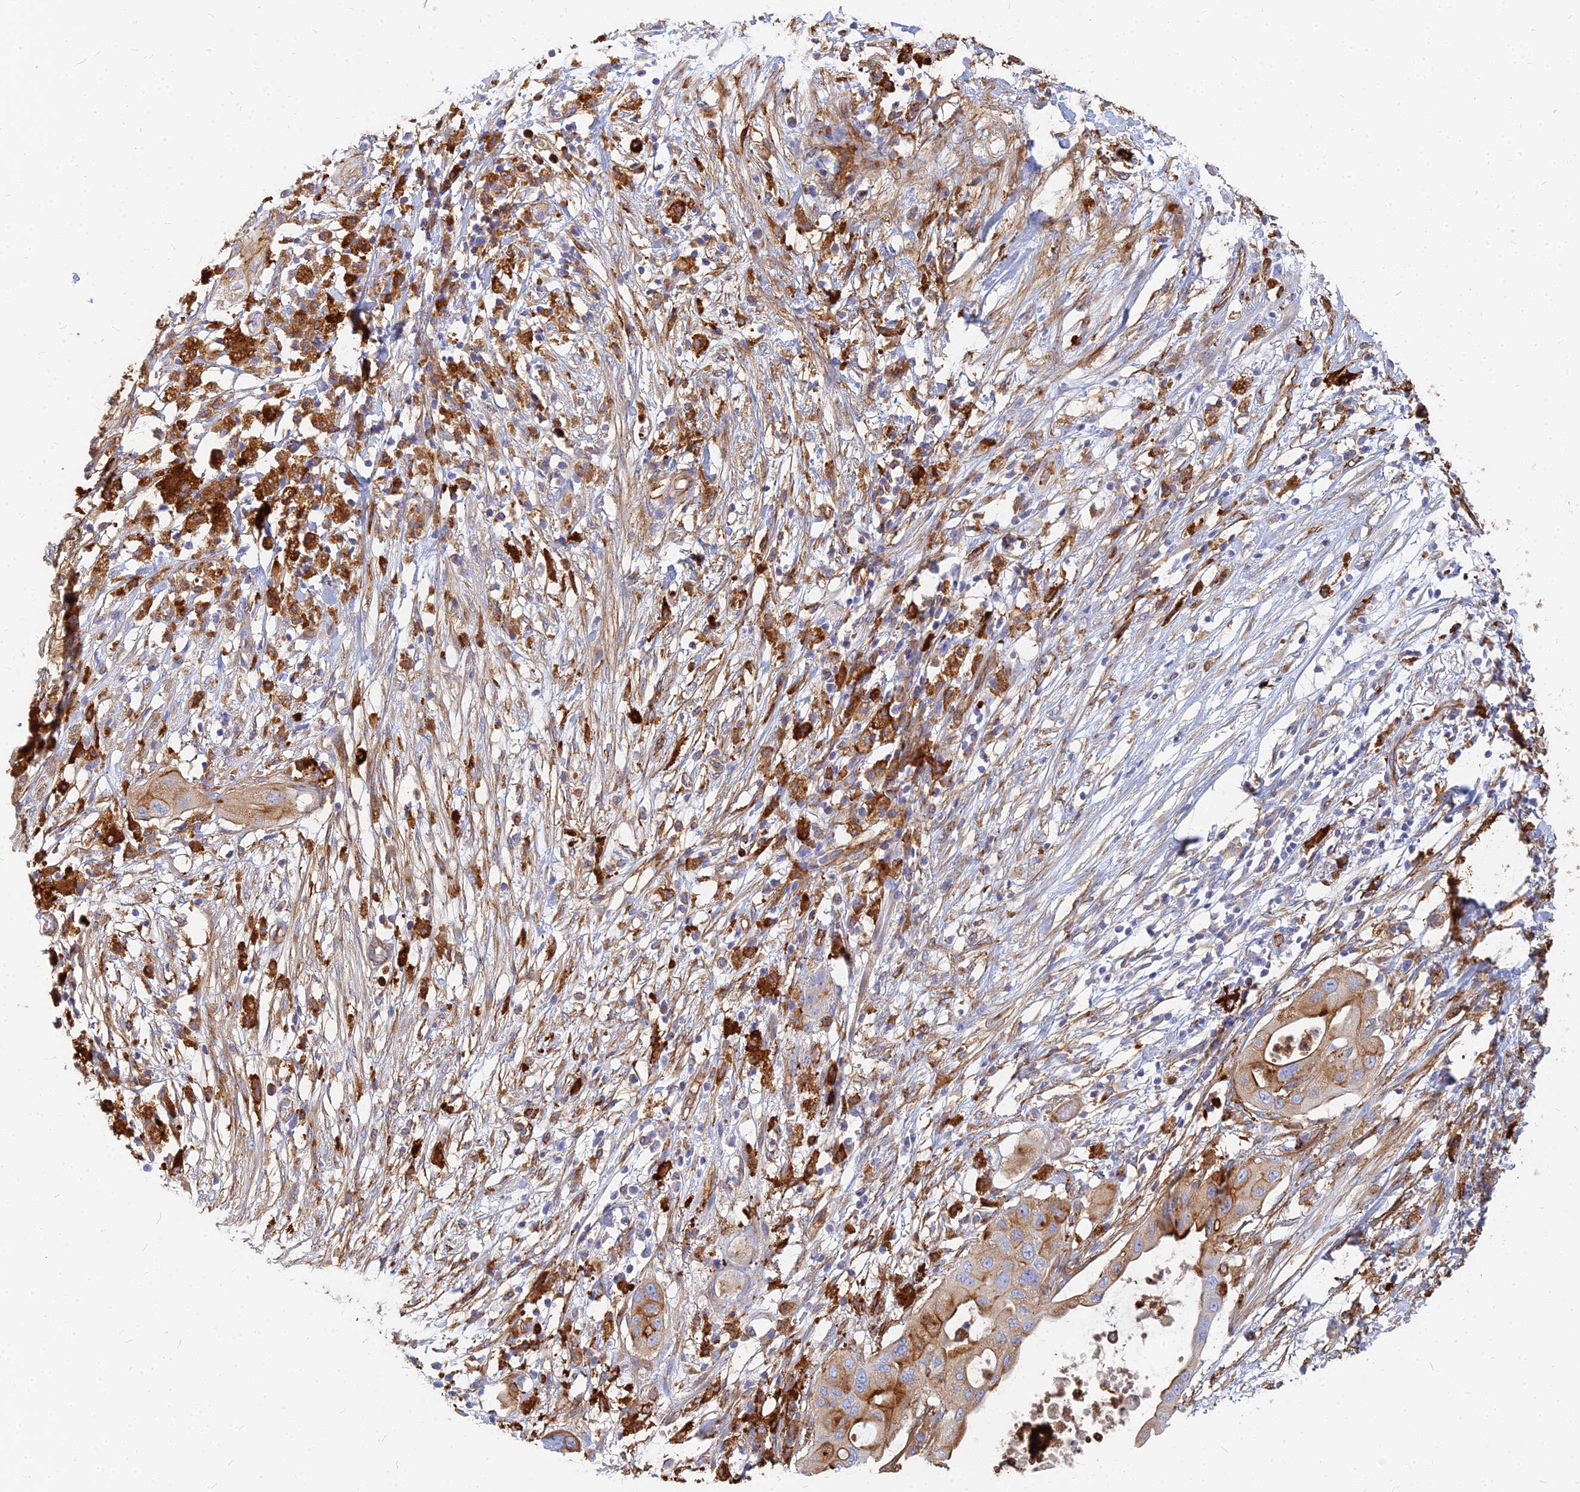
{"staining": {"intensity": "moderate", "quantity": ">75%", "location": "cytoplasmic/membranous"}, "tissue": "pancreatic cancer", "cell_type": "Tumor cells", "image_type": "cancer", "snomed": [{"axis": "morphology", "description": "Adenocarcinoma, NOS"}, {"axis": "topography", "description": "Pancreas"}], "caption": "Pancreatic cancer stained with IHC demonstrates moderate cytoplasmic/membranous positivity in about >75% of tumor cells.", "gene": "VAT1", "patient": {"sex": "male", "age": 68}}